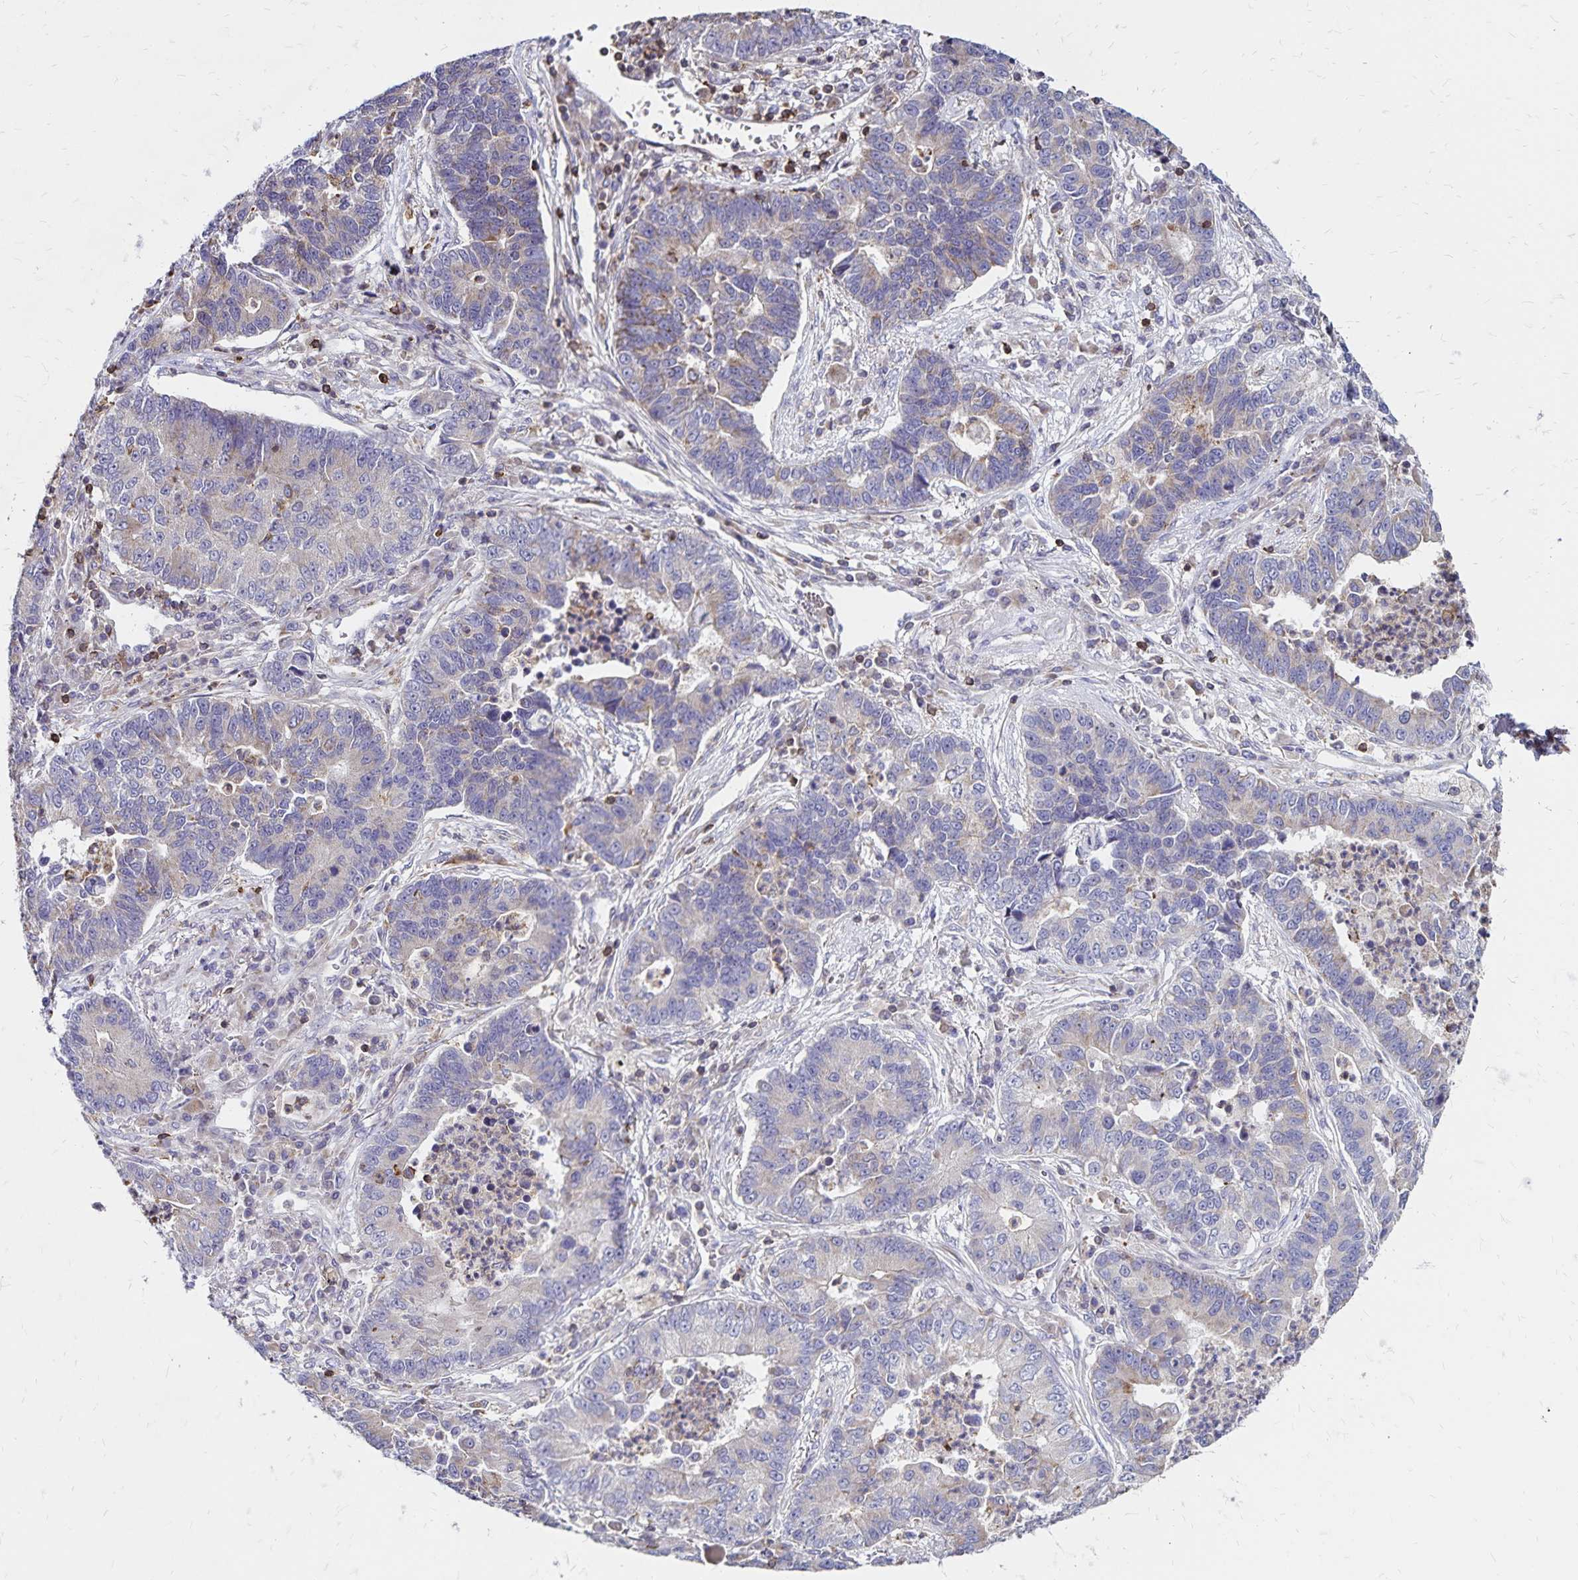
{"staining": {"intensity": "weak", "quantity": "<25%", "location": "cytoplasmic/membranous"}, "tissue": "lung cancer", "cell_type": "Tumor cells", "image_type": "cancer", "snomed": [{"axis": "morphology", "description": "Adenocarcinoma, NOS"}, {"axis": "topography", "description": "Lung"}], "caption": "Histopathology image shows no protein expression in tumor cells of lung cancer tissue. (DAB immunohistochemistry, high magnification).", "gene": "NAGPA", "patient": {"sex": "female", "age": 57}}